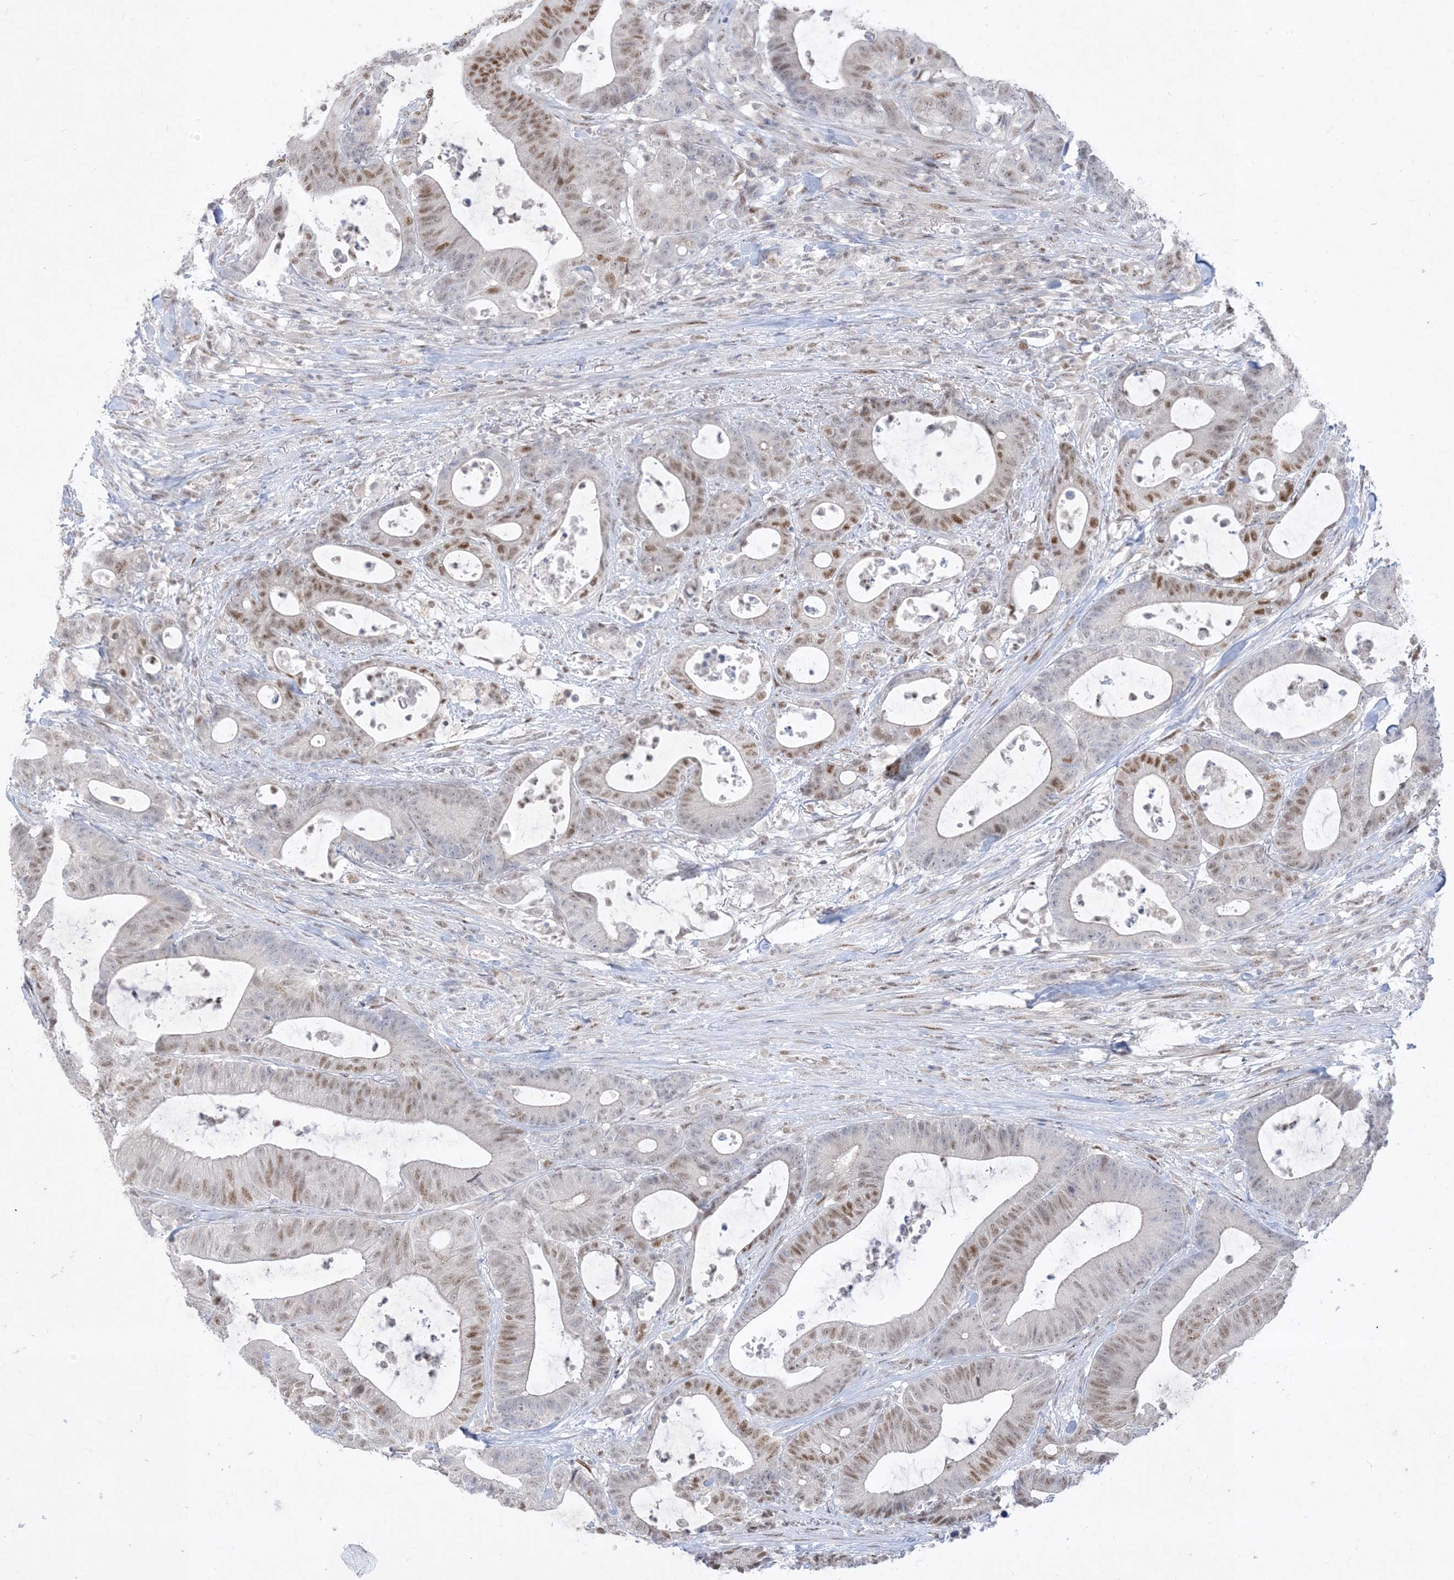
{"staining": {"intensity": "strong", "quantity": "<25%", "location": "nuclear"}, "tissue": "colorectal cancer", "cell_type": "Tumor cells", "image_type": "cancer", "snomed": [{"axis": "morphology", "description": "Adenocarcinoma, NOS"}, {"axis": "topography", "description": "Colon"}], "caption": "Immunohistochemical staining of human adenocarcinoma (colorectal) reveals medium levels of strong nuclear staining in approximately <25% of tumor cells.", "gene": "BHLHE40", "patient": {"sex": "female", "age": 84}}